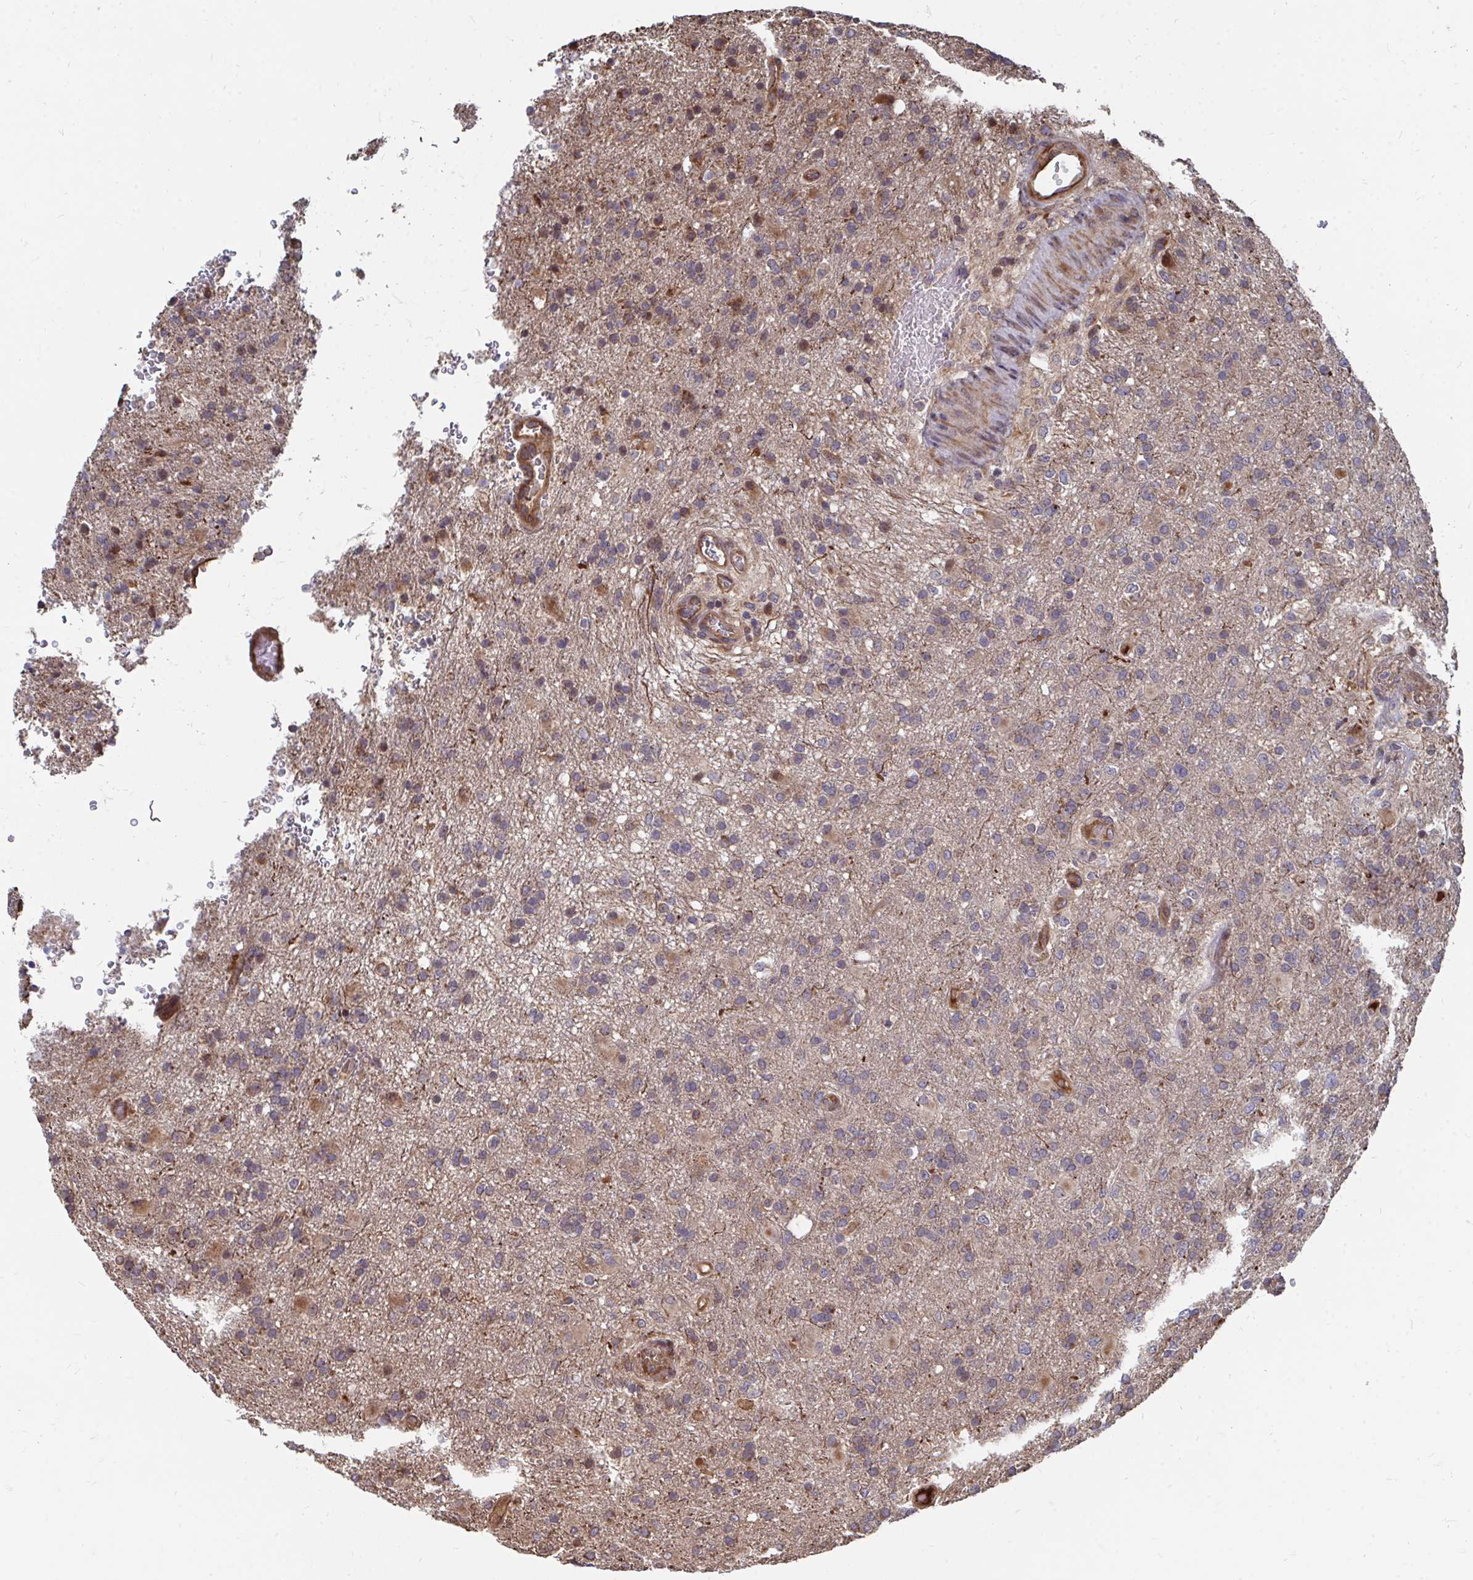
{"staining": {"intensity": "moderate", "quantity": "<25%", "location": "cytoplasmic/membranous"}, "tissue": "glioma", "cell_type": "Tumor cells", "image_type": "cancer", "snomed": [{"axis": "morphology", "description": "Glioma, malignant, High grade"}, {"axis": "topography", "description": "Brain"}], "caption": "Glioma tissue reveals moderate cytoplasmic/membranous positivity in about <25% of tumor cells, visualized by immunohistochemistry.", "gene": "FAM89A", "patient": {"sex": "female", "age": 74}}